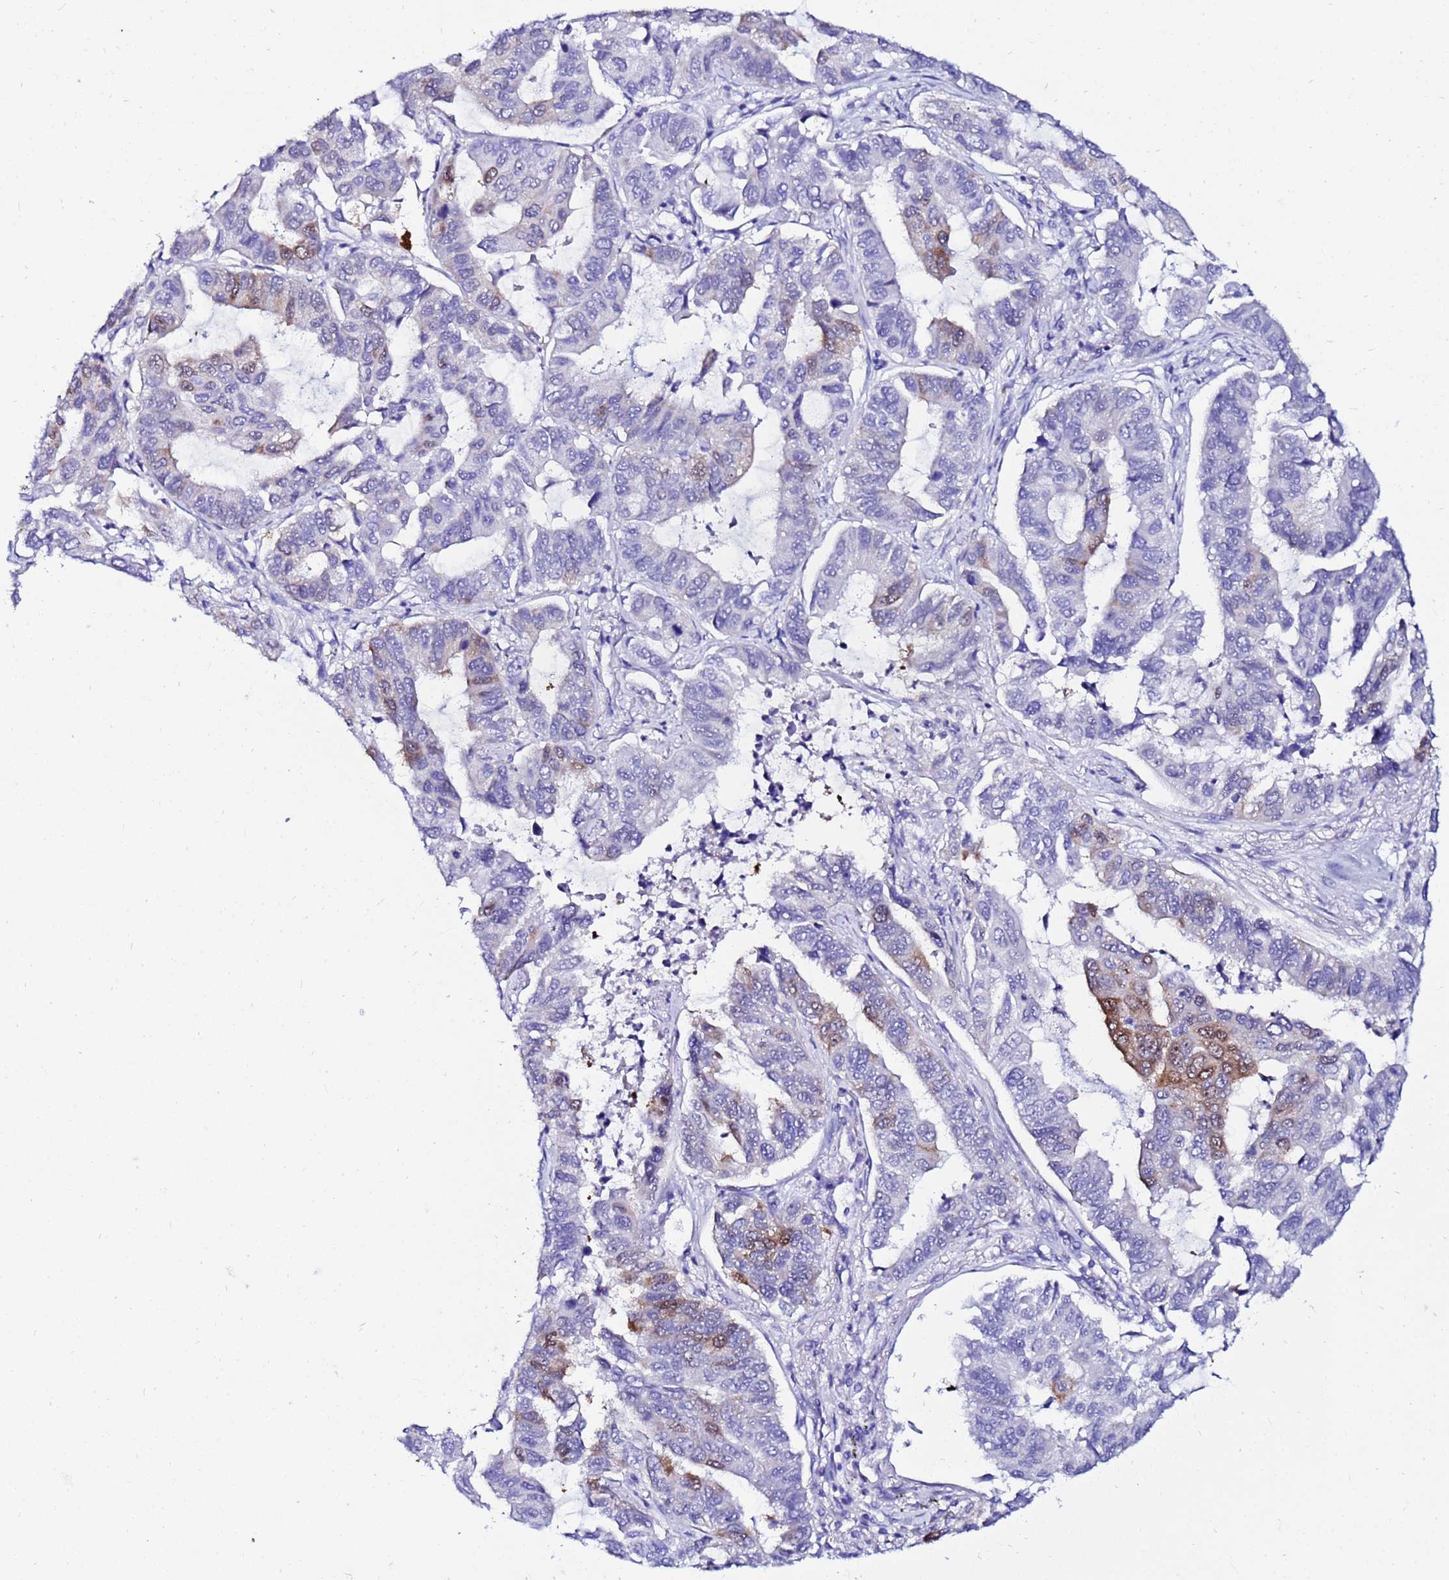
{"staining": {"intensity": "moderate", "quantity": "<25%", "location": "cytoplasmic/membranous"}, "tissue": "lung cancer", "cell_type": "Tumor cells", "image_type": "cancer", "snomed": [{"axis": "morphology", "description": "Adenocarcinoma, NOS"}, {"axis": "topography", "description": "Lung"}], "caption": "This image shows lung cancer stained with immunohistochemistry to label a protein in brown. The cytoplasmic/membranous of tumor cells show moderate positivity for the protein. Nuclei are counter-stained blue.", "gene": "PPP1R14C", "patient": {"sex": "male", "age": 64}}